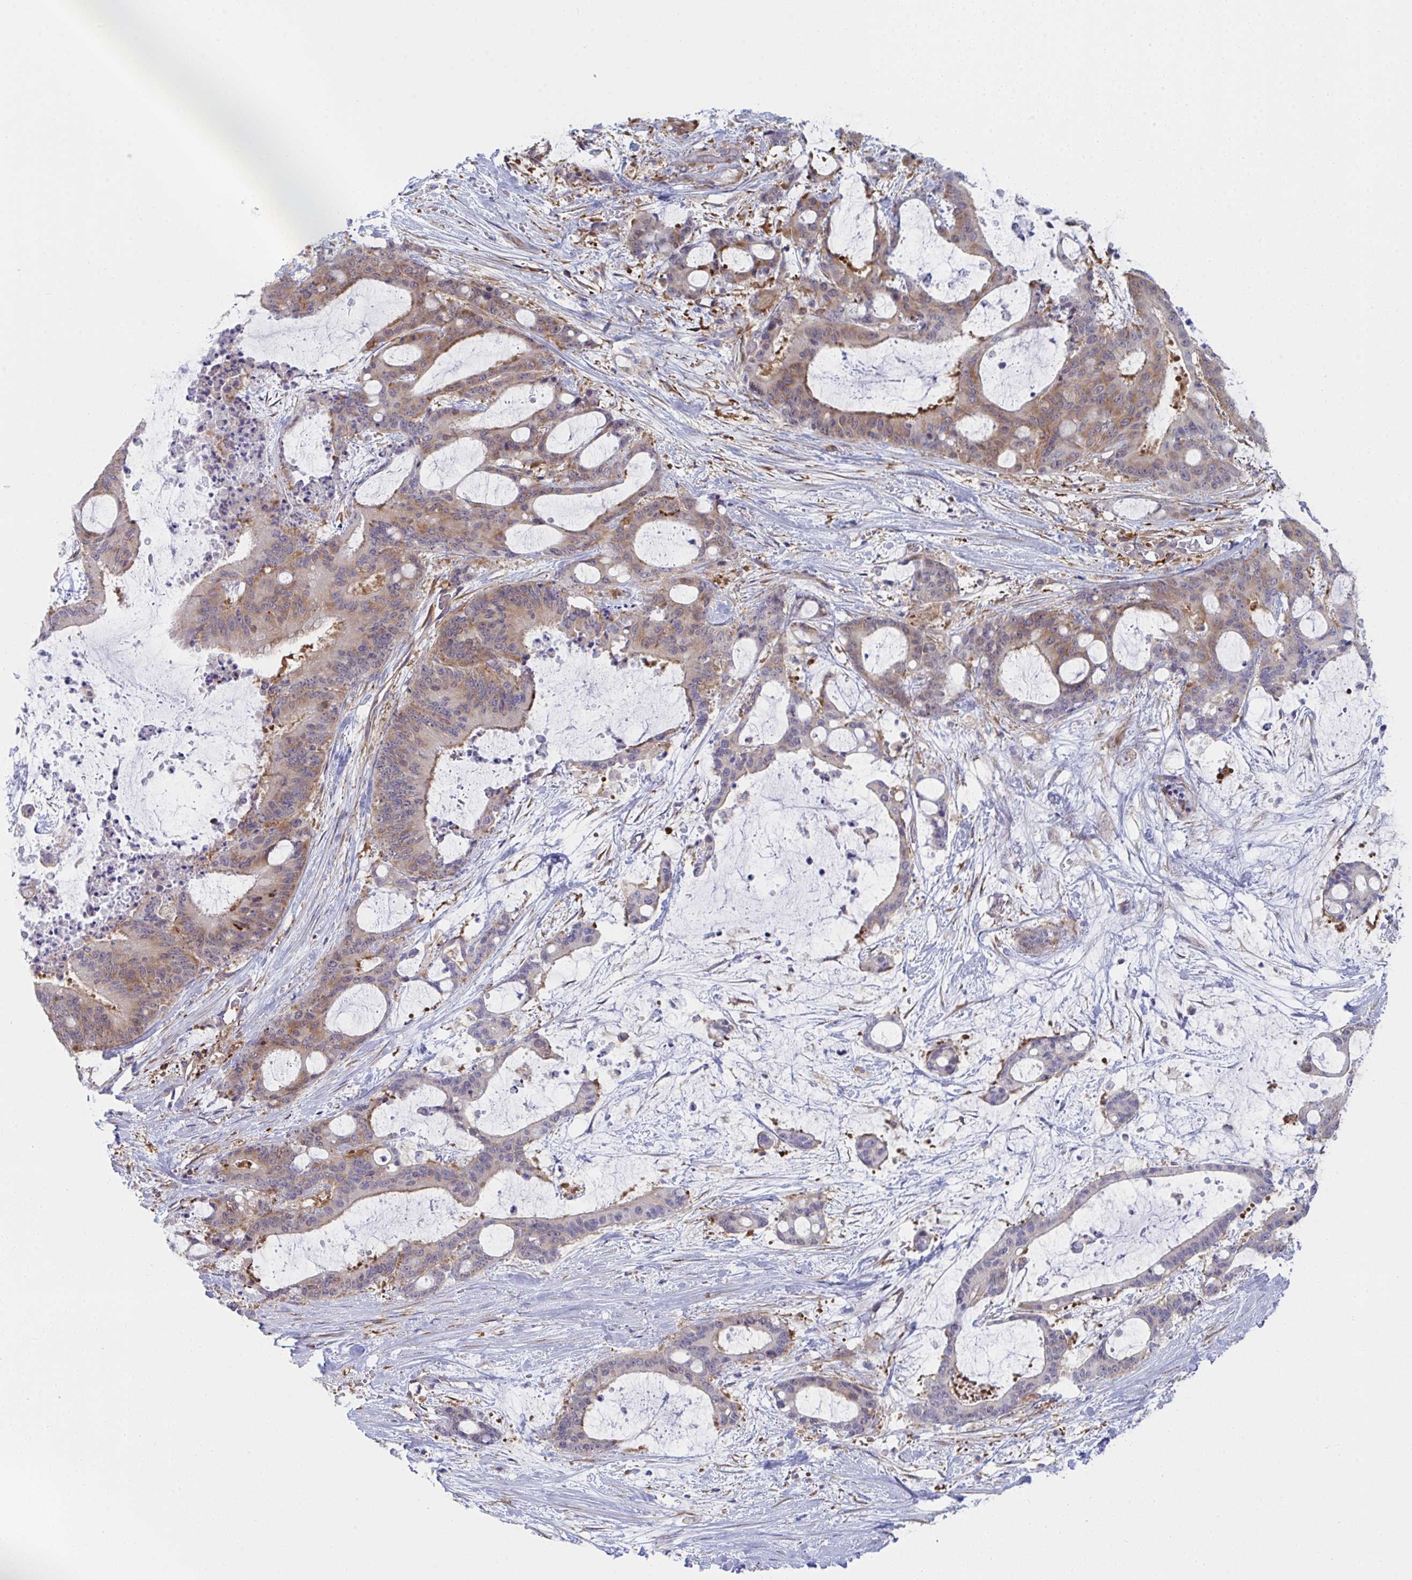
{"staining": {"intensity": "weak", "quantity": "25%-75%", "location": "cytoplasmic/membranous"}, "tissue": "liver cancer", "cell_type": "Tumor cells", "image_type": "cancer", "snomed": [{"axis": "morphology", "description": "Normal tissue, NOS"}, {"axis": "morphology", "description": "Cholangiocarcinoma"}, {"axis": "topography", "description": "Liver"}, {"axis": "topography", "description": "Peripheral nerve tissue"}], "caption": "Protein expression analysis of liver cancer (cholangiocarcinoma) demonstrates weak cytoplasmic/membranous positivity in approximately 25%-75% of tumor cells.", "gene": "WNK1", "patient": {"sex": "female", "age": 73}}